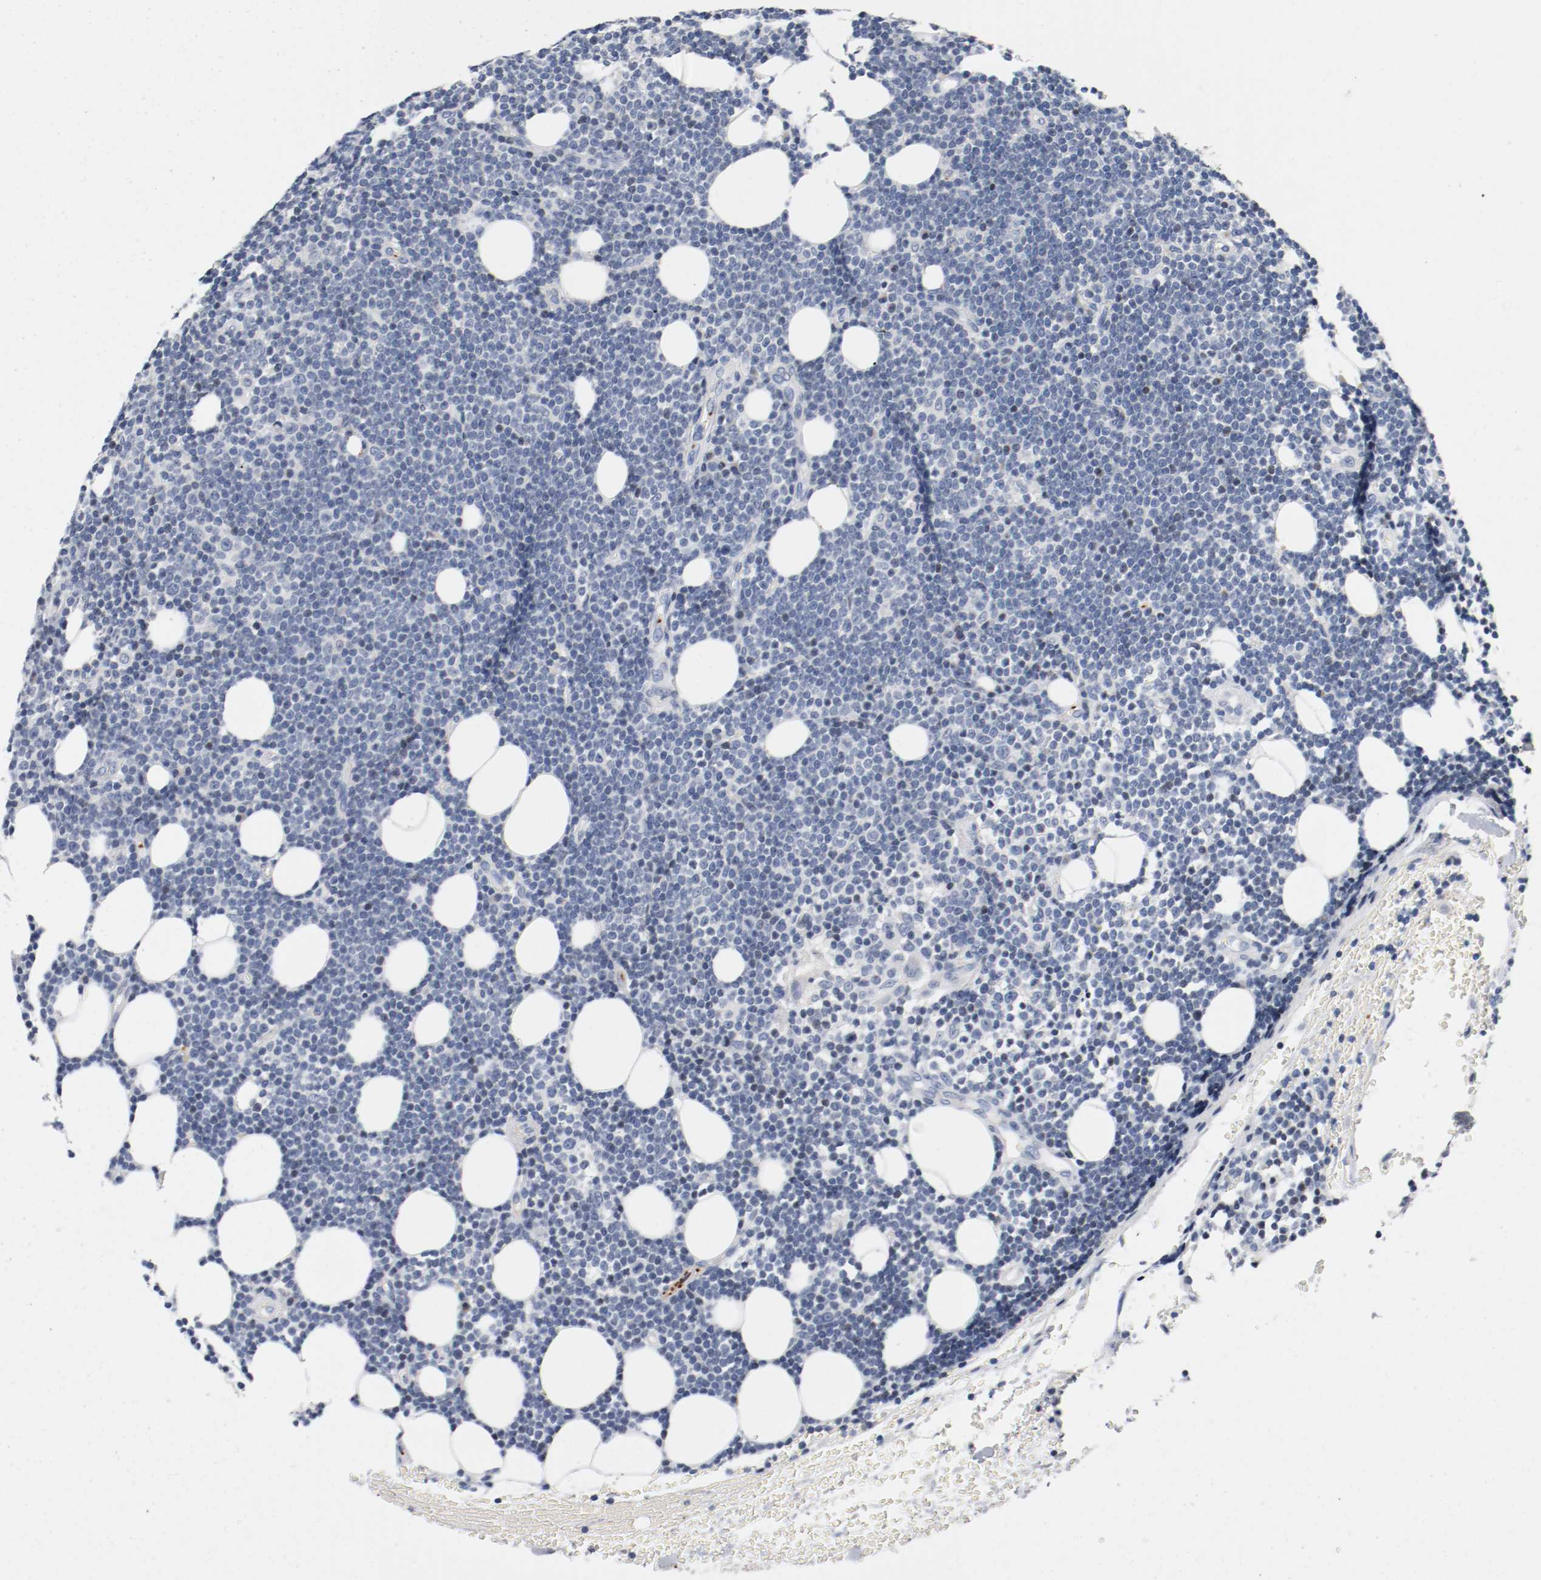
{"staining": {"intensity": "negative", "quantity": "none", "location": "none"}, "tissue": "lymphoma", "cell_type": "Tumor cells", "image_type": "cancer", "snomed": [{"axis": "morphology", "description": "Malignant lymphoma, non-Hodgkin's type, Low grade"}, {"axis": "topography", "description": "Soft tissue"}], "caption": "A micrograph of malignant lymphoma, non-Hodgkin's type (low-grade) stained for a protein reveals no brown staining in tumor cells. (Stains: DAB (3,3'-diaminobenzidine) immunohistochemistry with hematoxylin counter stain, Microscopy: brightfield microscopy at high magnification).", "gene": "PIM1", "patient": {"sex": "male", "age": 92}}